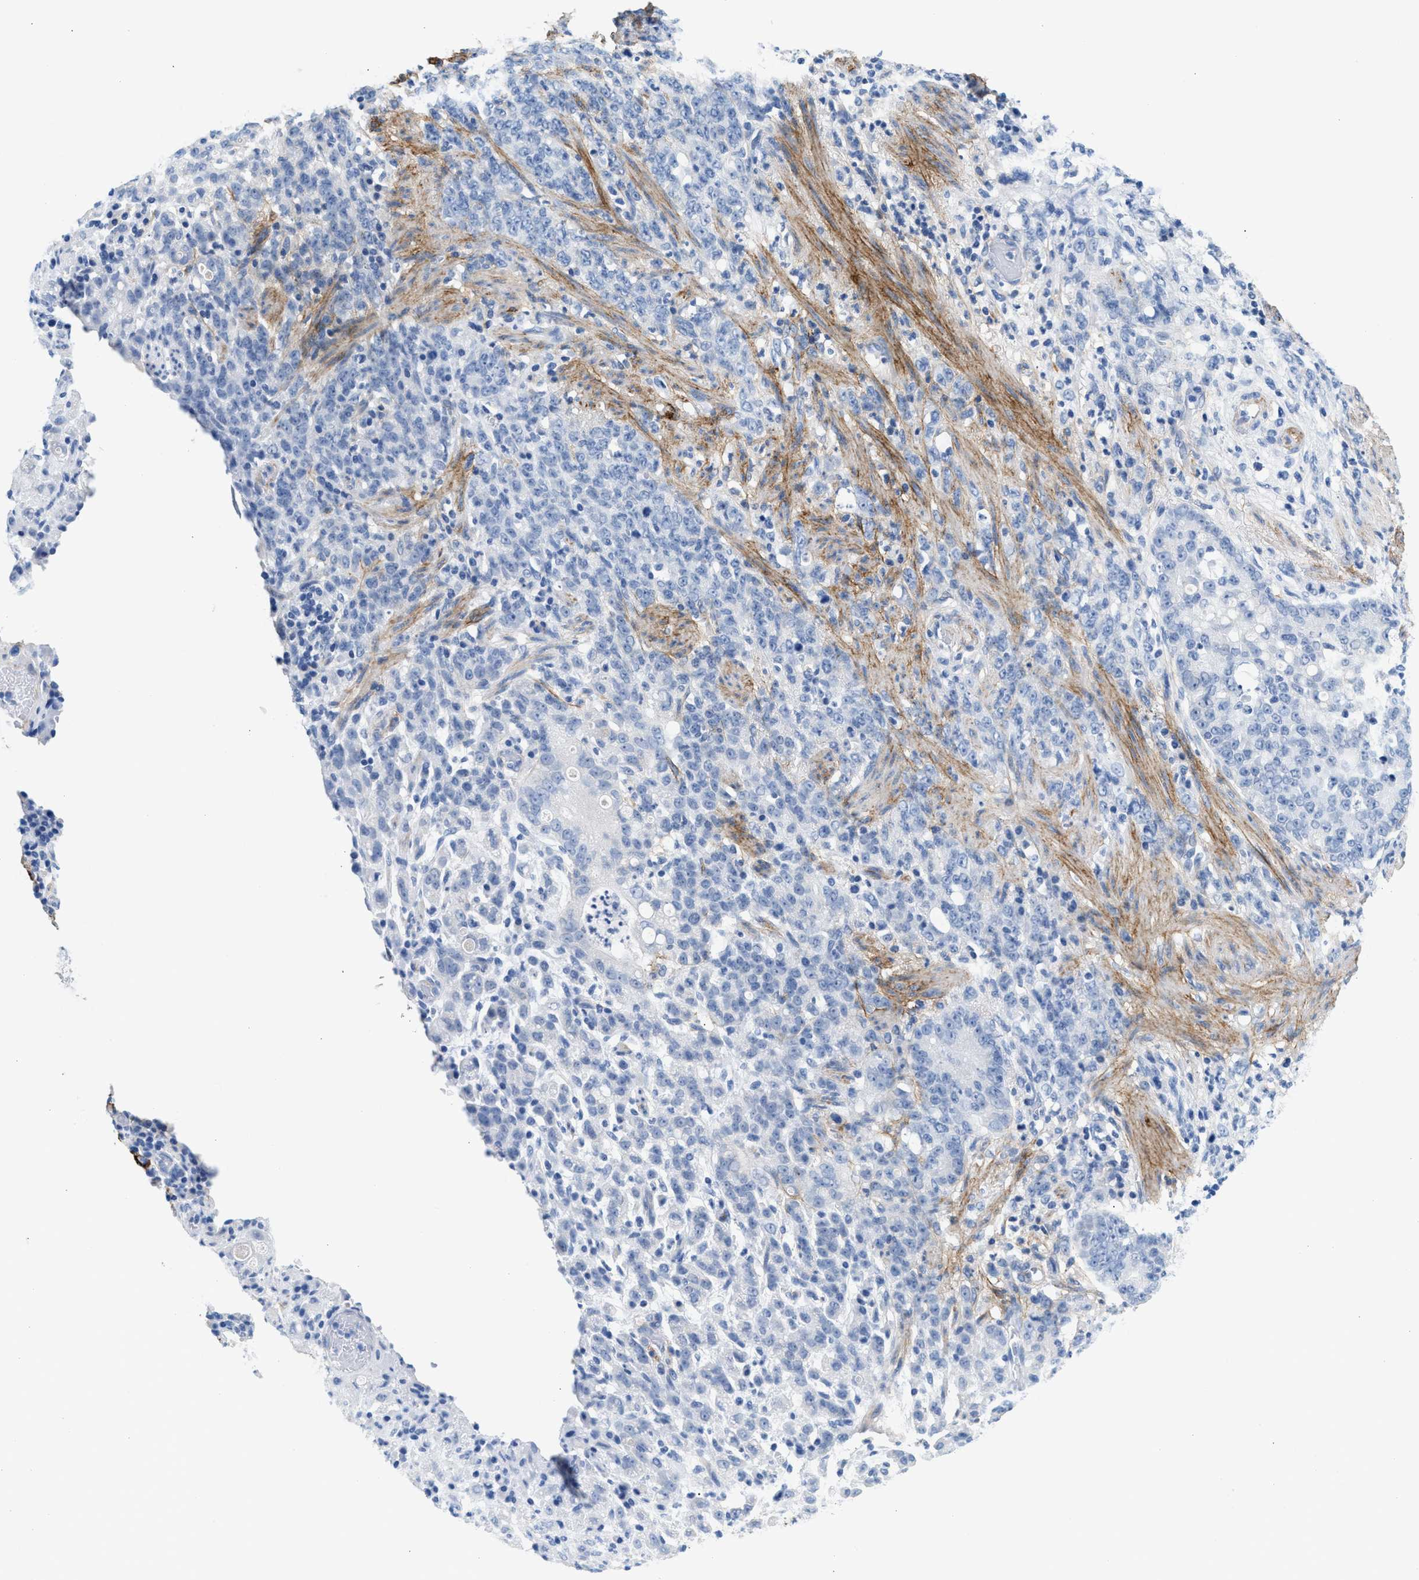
{"staining": {"intensity": "negative", "quantity": "none", "location": "none"}, "tissue": "stomach cancer", "cell_type": "Tumor cells", "image_type": "cancer", "snomed": [{"axis": "morphology", "description": "Adenocarcinoma, NOS"}, {"axis": "topography", "description": "Stomach, lower"}], "caption": "Stomach adenocarcinoma was stained to show a protein in brown. There is no significant positivity in tumor cells.", "gene": "TNR", "patient": {"sex": "male", "age": 88}}